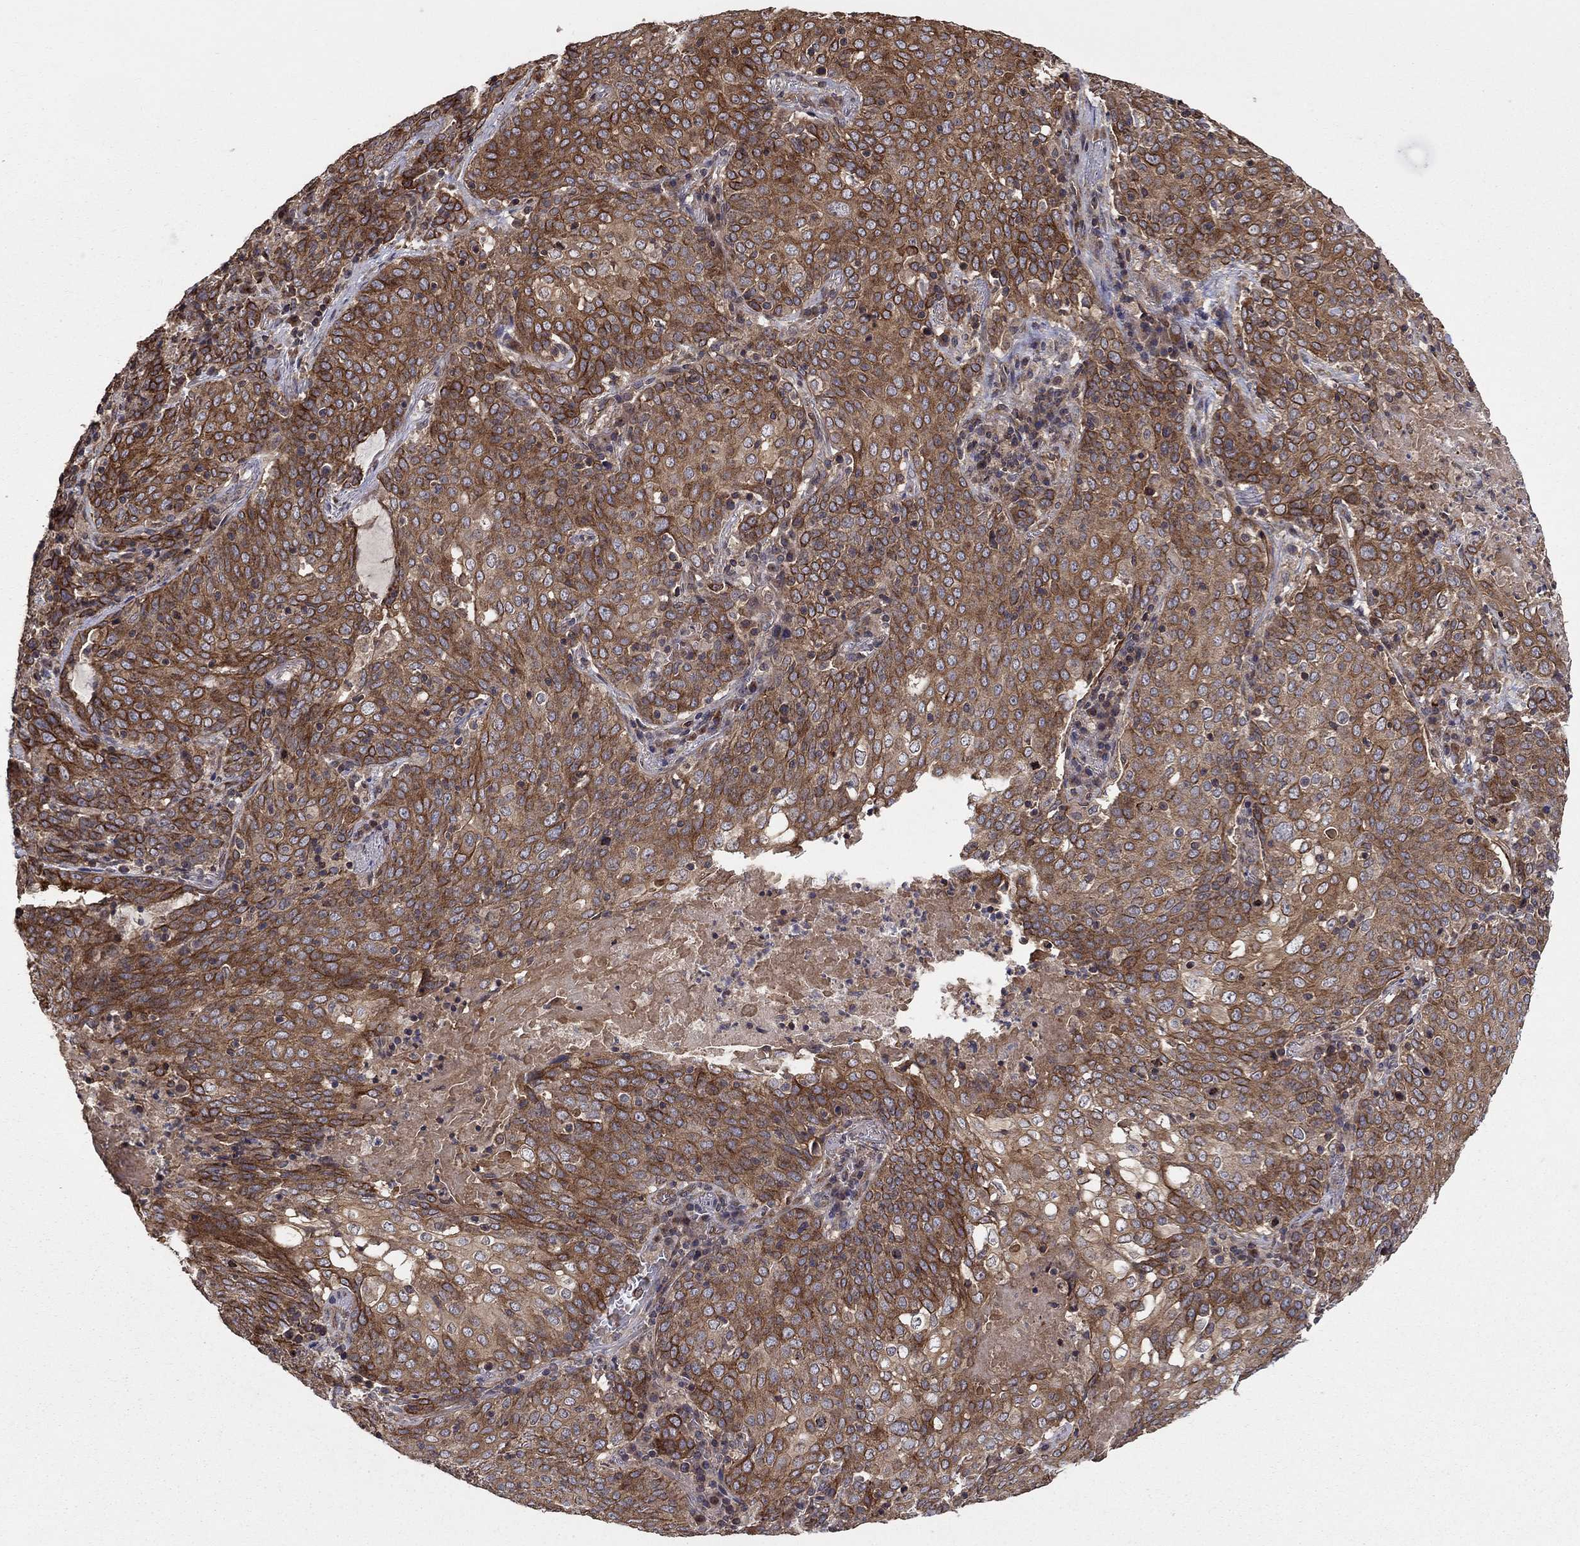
{"staining": {"intensity": "strong", "quantity": "25%-75%", "location": "cytoplasmic/membranous"}, "tissue": "lung cancer", "cell_type": "Tumor cells", "image_type": "cancer", "snomed": [{"axis": "morphology", "description": "Squamous cell carcinoma, NOS"}, {"axis": "topography", "description": "Lung"}], "caption": "Immunohistochemical staining of squamous cell carcinoma (lung) reveals high levels of strong cytoplasmic/membranous protein expression in approximately 25%-75% of tumor cells. The staining was performed using DAB to visualize the protein expression in brown, while the nuclei were stained in blue with hematoxylin (Magnification: 20x).", "gene": "BMERB1", "patient": {"sex": "male", "age": 82}}